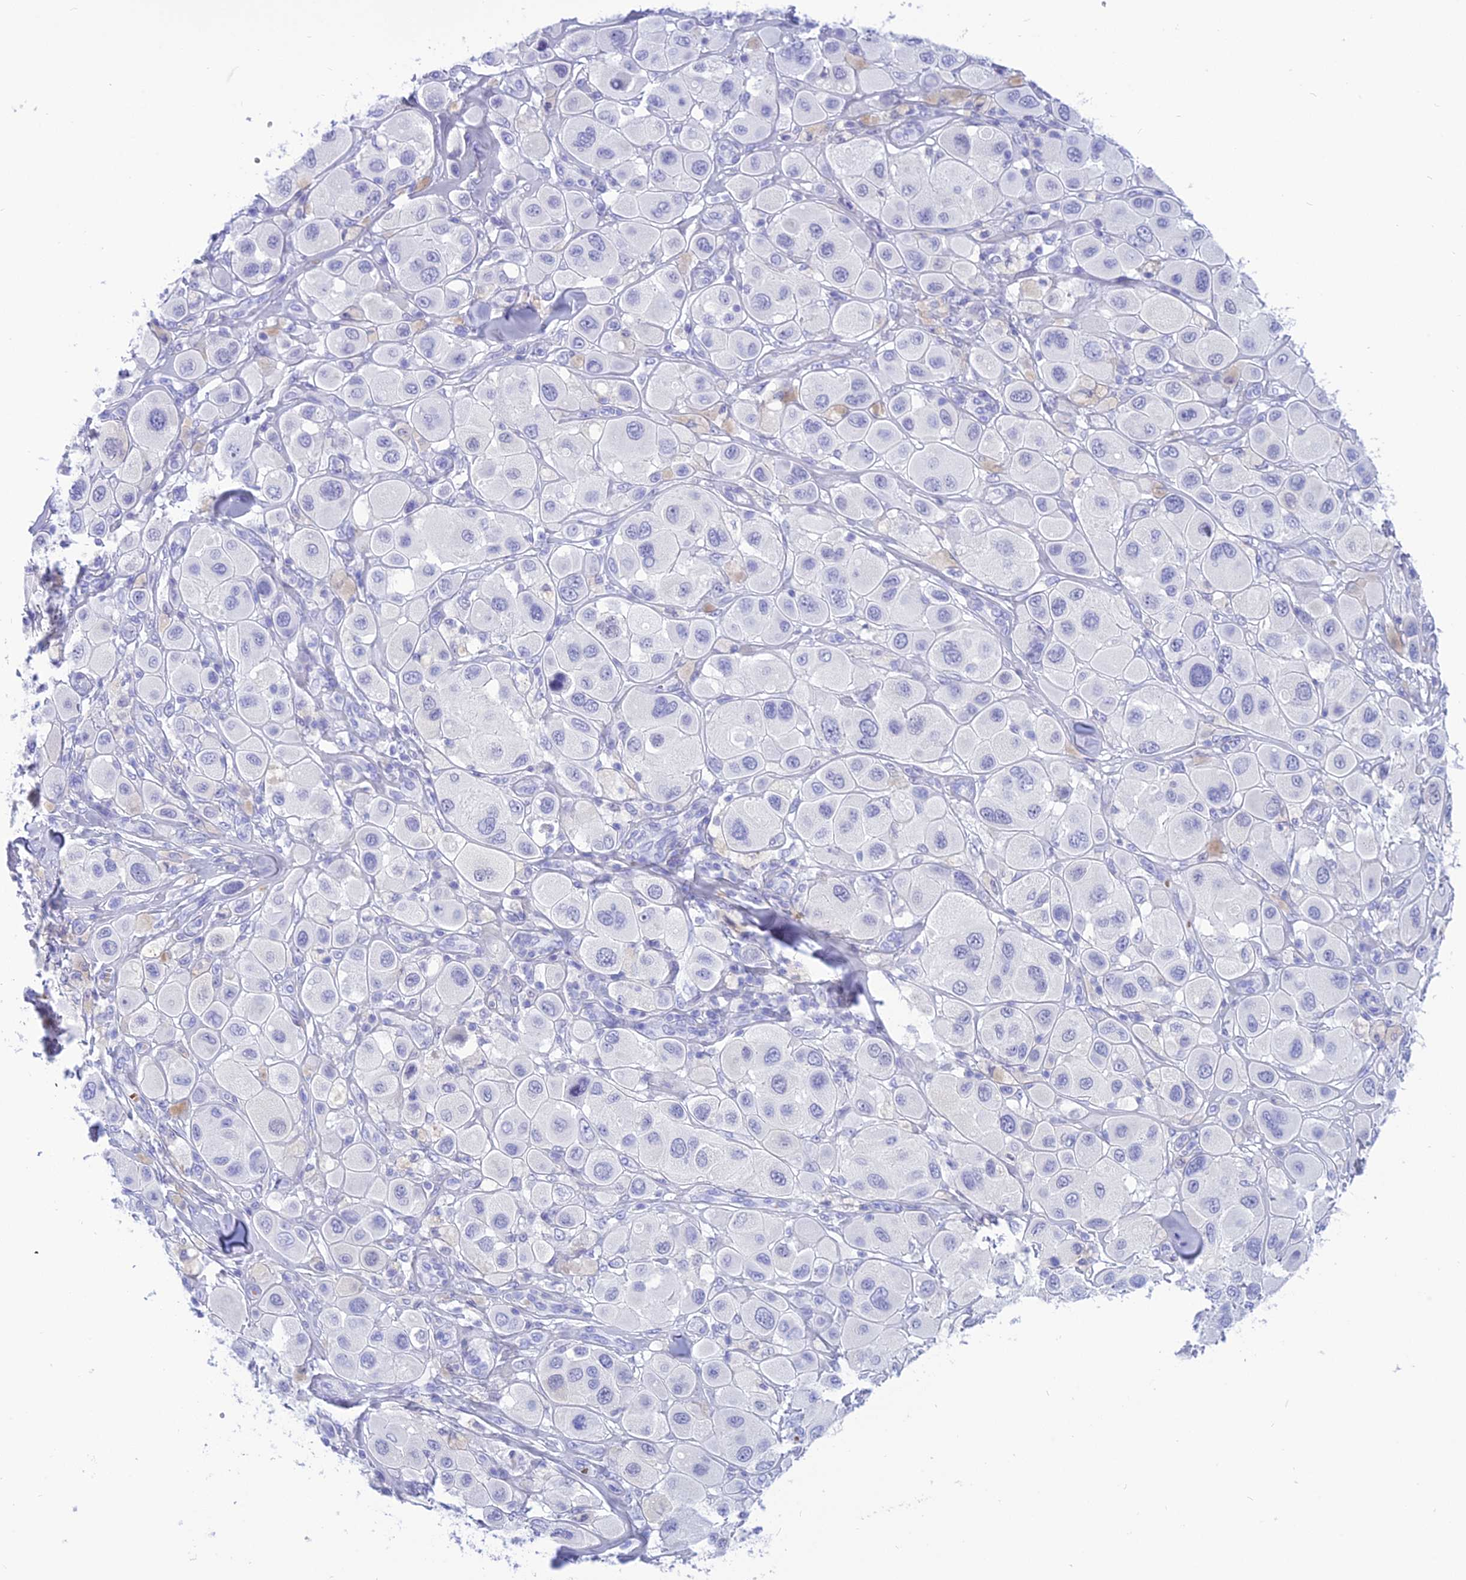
{"staining": {"intensity": "negative", "quantity": "none", "location": "none"}, "tissue": "melanoma", "cell_type": "Tumor cells", "image_type": "cancer", "snomed": [{"axis": "morphology", "description": "Malignant melanoma, Metastatic site"}, {"axis": "topography", "description": "Skin"}], "caption": "Melanoma was stained to show a protein in brown. There is no significant staining in tumor cells.", "gene": "GLYATL1", "patient": {"sex": "male", "age": 41}}